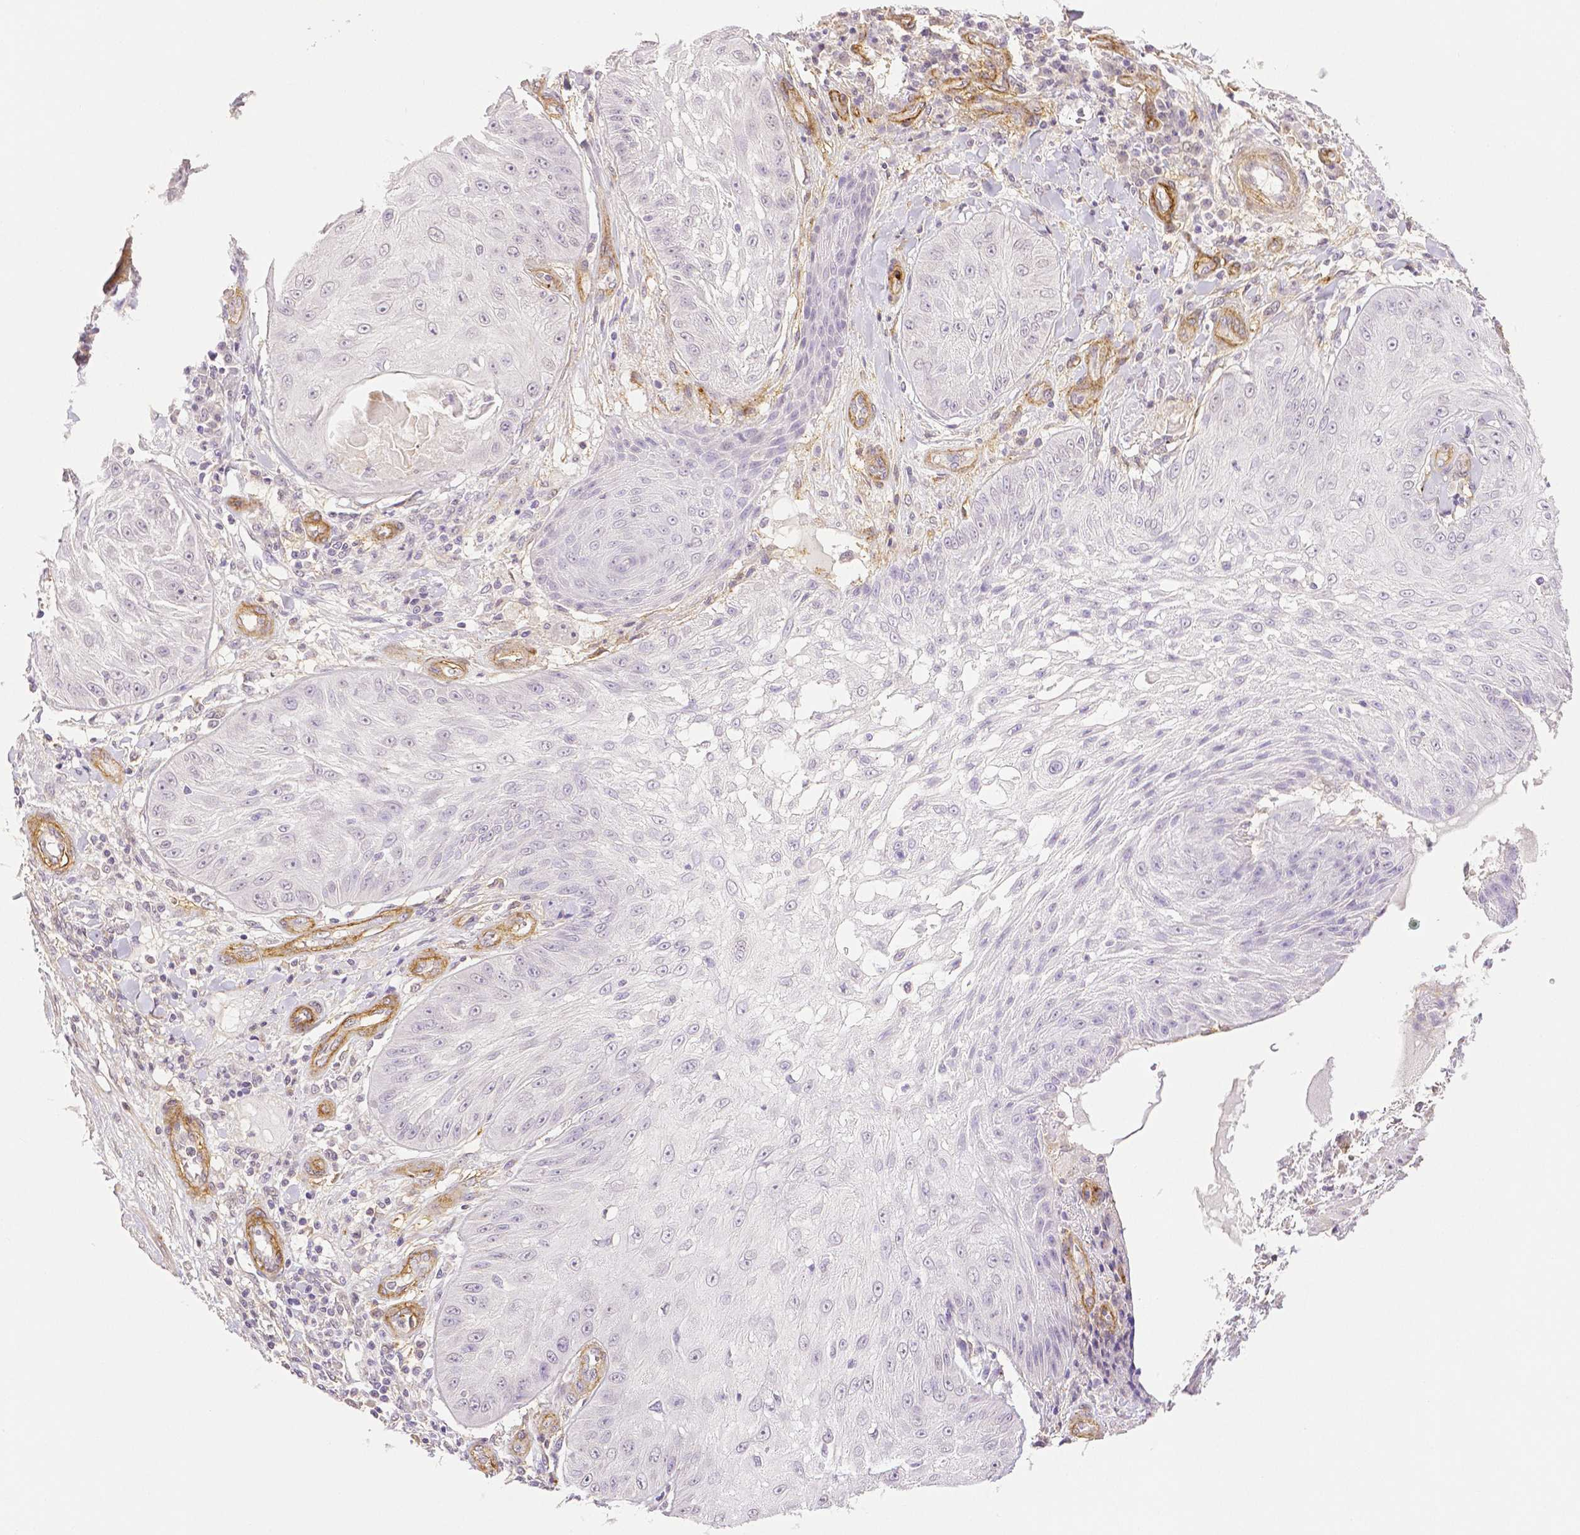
{"staining": {"intensity": "negative", "quantity": "none", "location": "none"}, "tissue": "skin cancer", "cell_type": "Tumor cells", "image_type": "cancer", "snomed": [{"axis": "morphology", "description": "Squamous cell carcinoma, NOS"}, {"axis": "topography", "description": "Skin"}], "caption": "Immunohistochemistry (IHC) image of neoplastic tissue: skin cancer (squamous cell carcinoma) stained with DAB (3,3'-diaminobenzidine) displays no significant protein expression in tumor cells.", "gene": "THY1", "patient": {"sex": "male", "age": 70}}